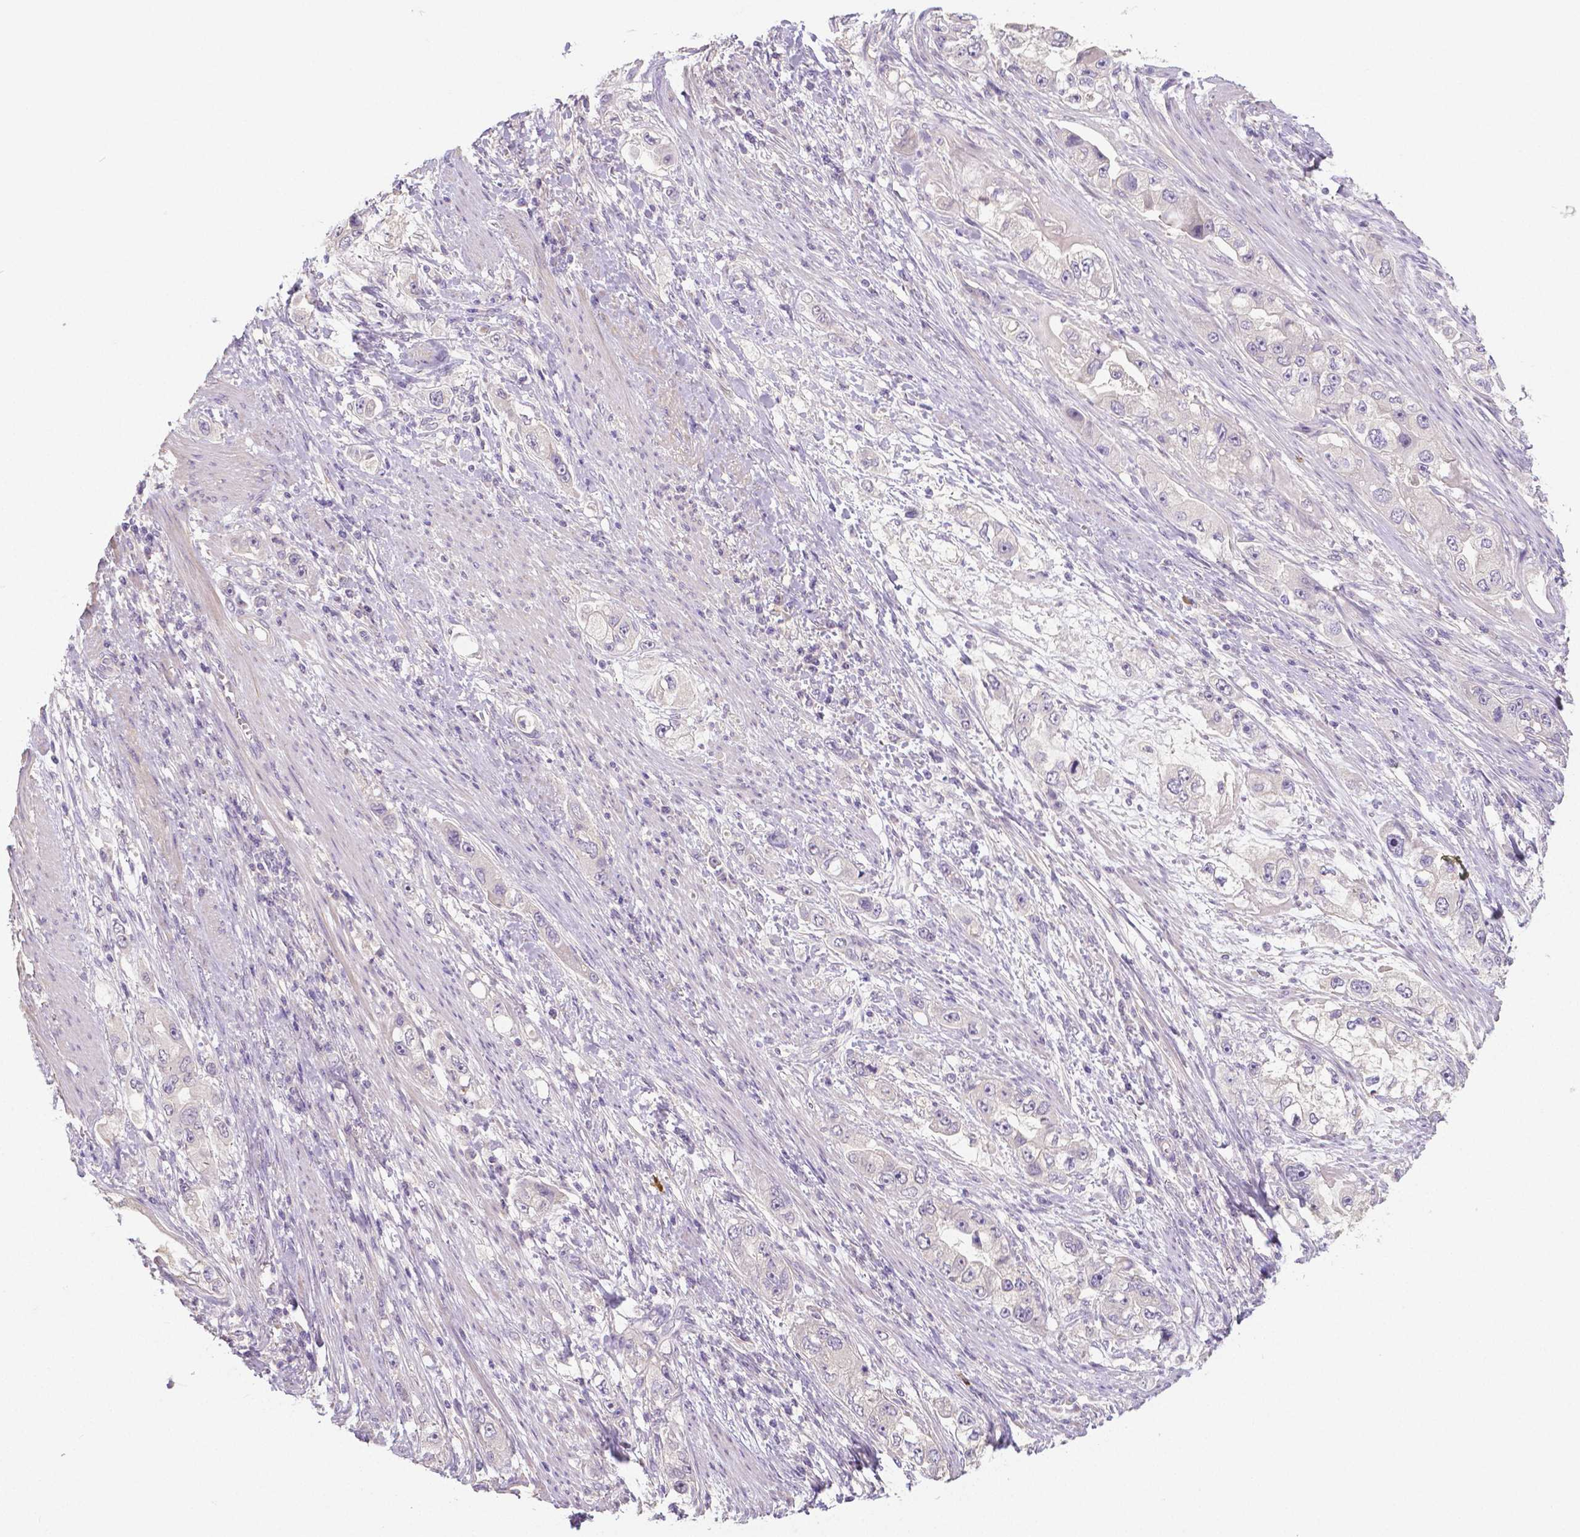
{"staining": {"intensity": "negative", "quantity": "none", "location": "none"}, "tissue": "stomach cancer", "cell_type": "Tumor cells", "image_type": "cancer", "snomed": [{"axis": "morphology", "description": "Adenocarcinoma, NOS"}, {"axis": "topography", "description": "Stomach, lower"}], "caption": "Tumor cells are negative for brown protein staining in stomach cancer.", "gene": "CRMP1", "patient": {"sex": "female", "age": 93}}